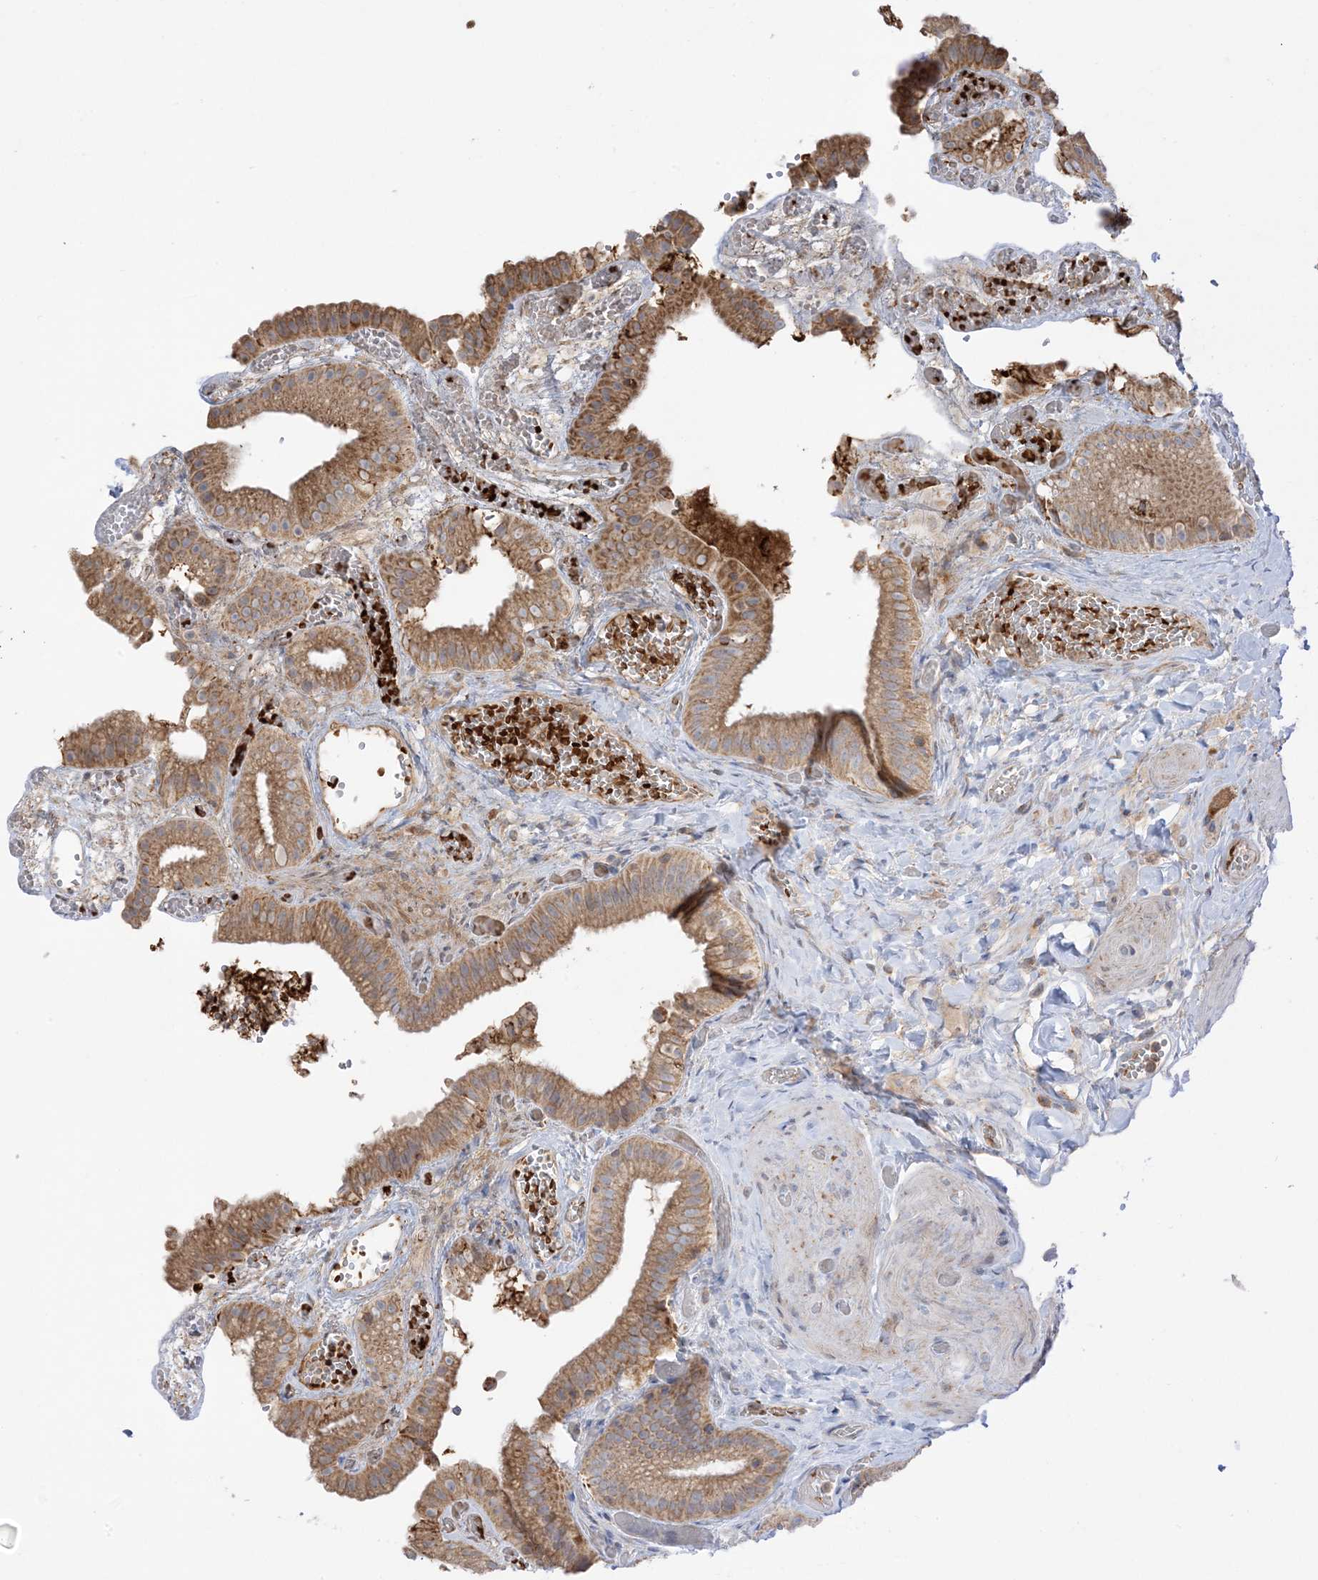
{"staining": {"intensity": "moderate", "quantity": ">75%", "location": "cytoplasmic/membranous"}, "tissue": "gallbladder", "cell_type": "Glandular cells", "image_type": "normal", "snomed": [{"axis": "morphology", "description": "Normal tissue, NOS"}, {"axis": "topography", "description": "Gallbladder"}], "caption": "Brown immunohistochemical staining in benign human gallbladder reveals moderate cytoplasmic/membranous staining in approximately >75% of glandular cells.", "gene": "NPPC", "patient": {"sex": "female", "age": 64}}